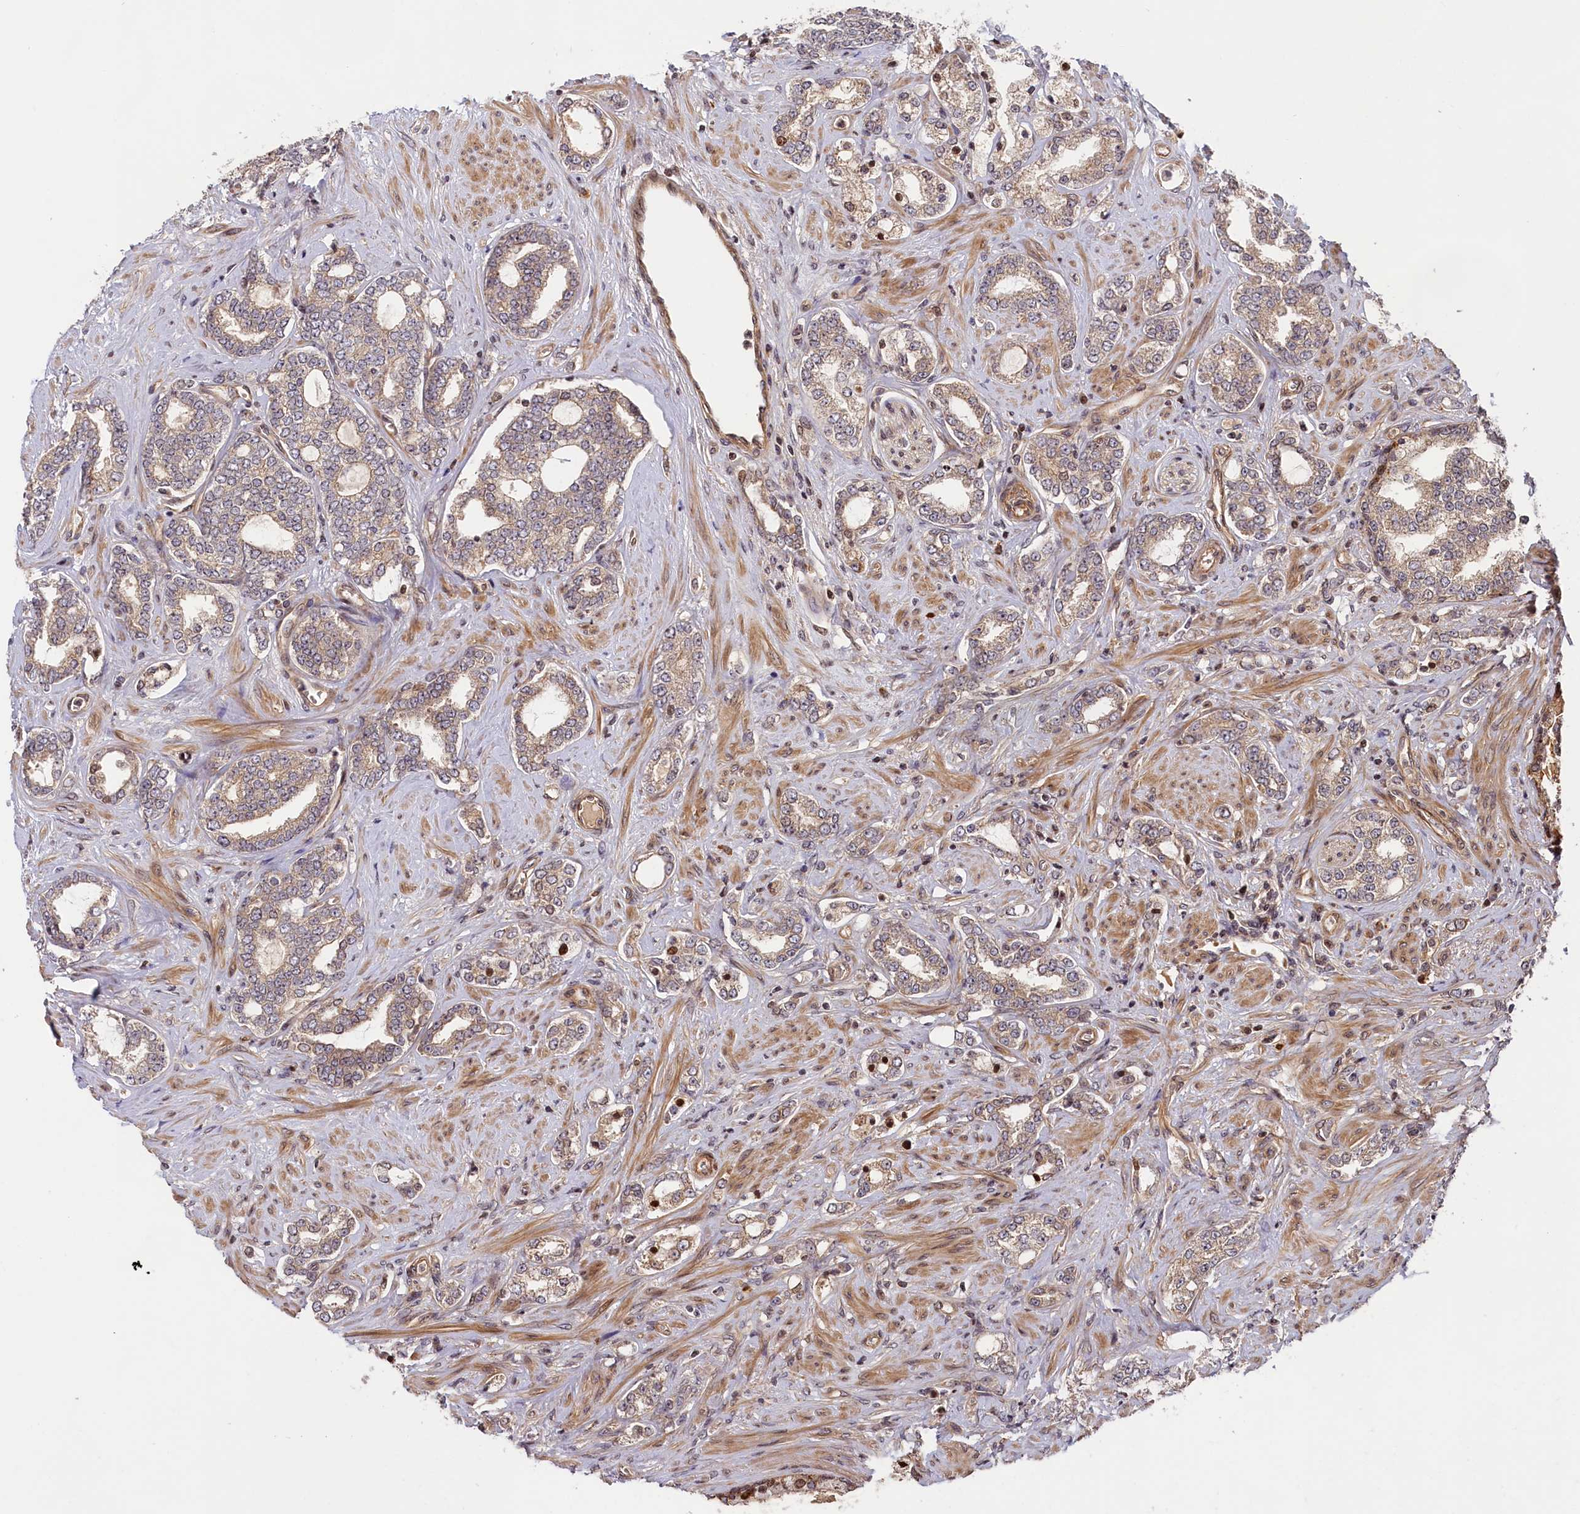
{"staining": {"intensity": "weak", "quantity": ">75%", "location": "cytoplasmic/membranous,nuclear"}, "tissue": "prostate cancer", "cell_type": "Tumor cells", "image_type": "cancer", "snomed": [{"axis": "morphology", "description": "Adenocarcinoma, High grade"}, {"axis": "topography", "description": "Prostate"}], "caption": "The immunohistochemical stain labels weak cytoplasmic/membranous and nuclear staining in tumor cells of adenocarcinoma (high-grade) (prostate) tissue. The protein of interest is shown in brown color, while the nuclei are stained blue.", "gene": "CEP44", "patient": {"sex": "male", "age": 64}}